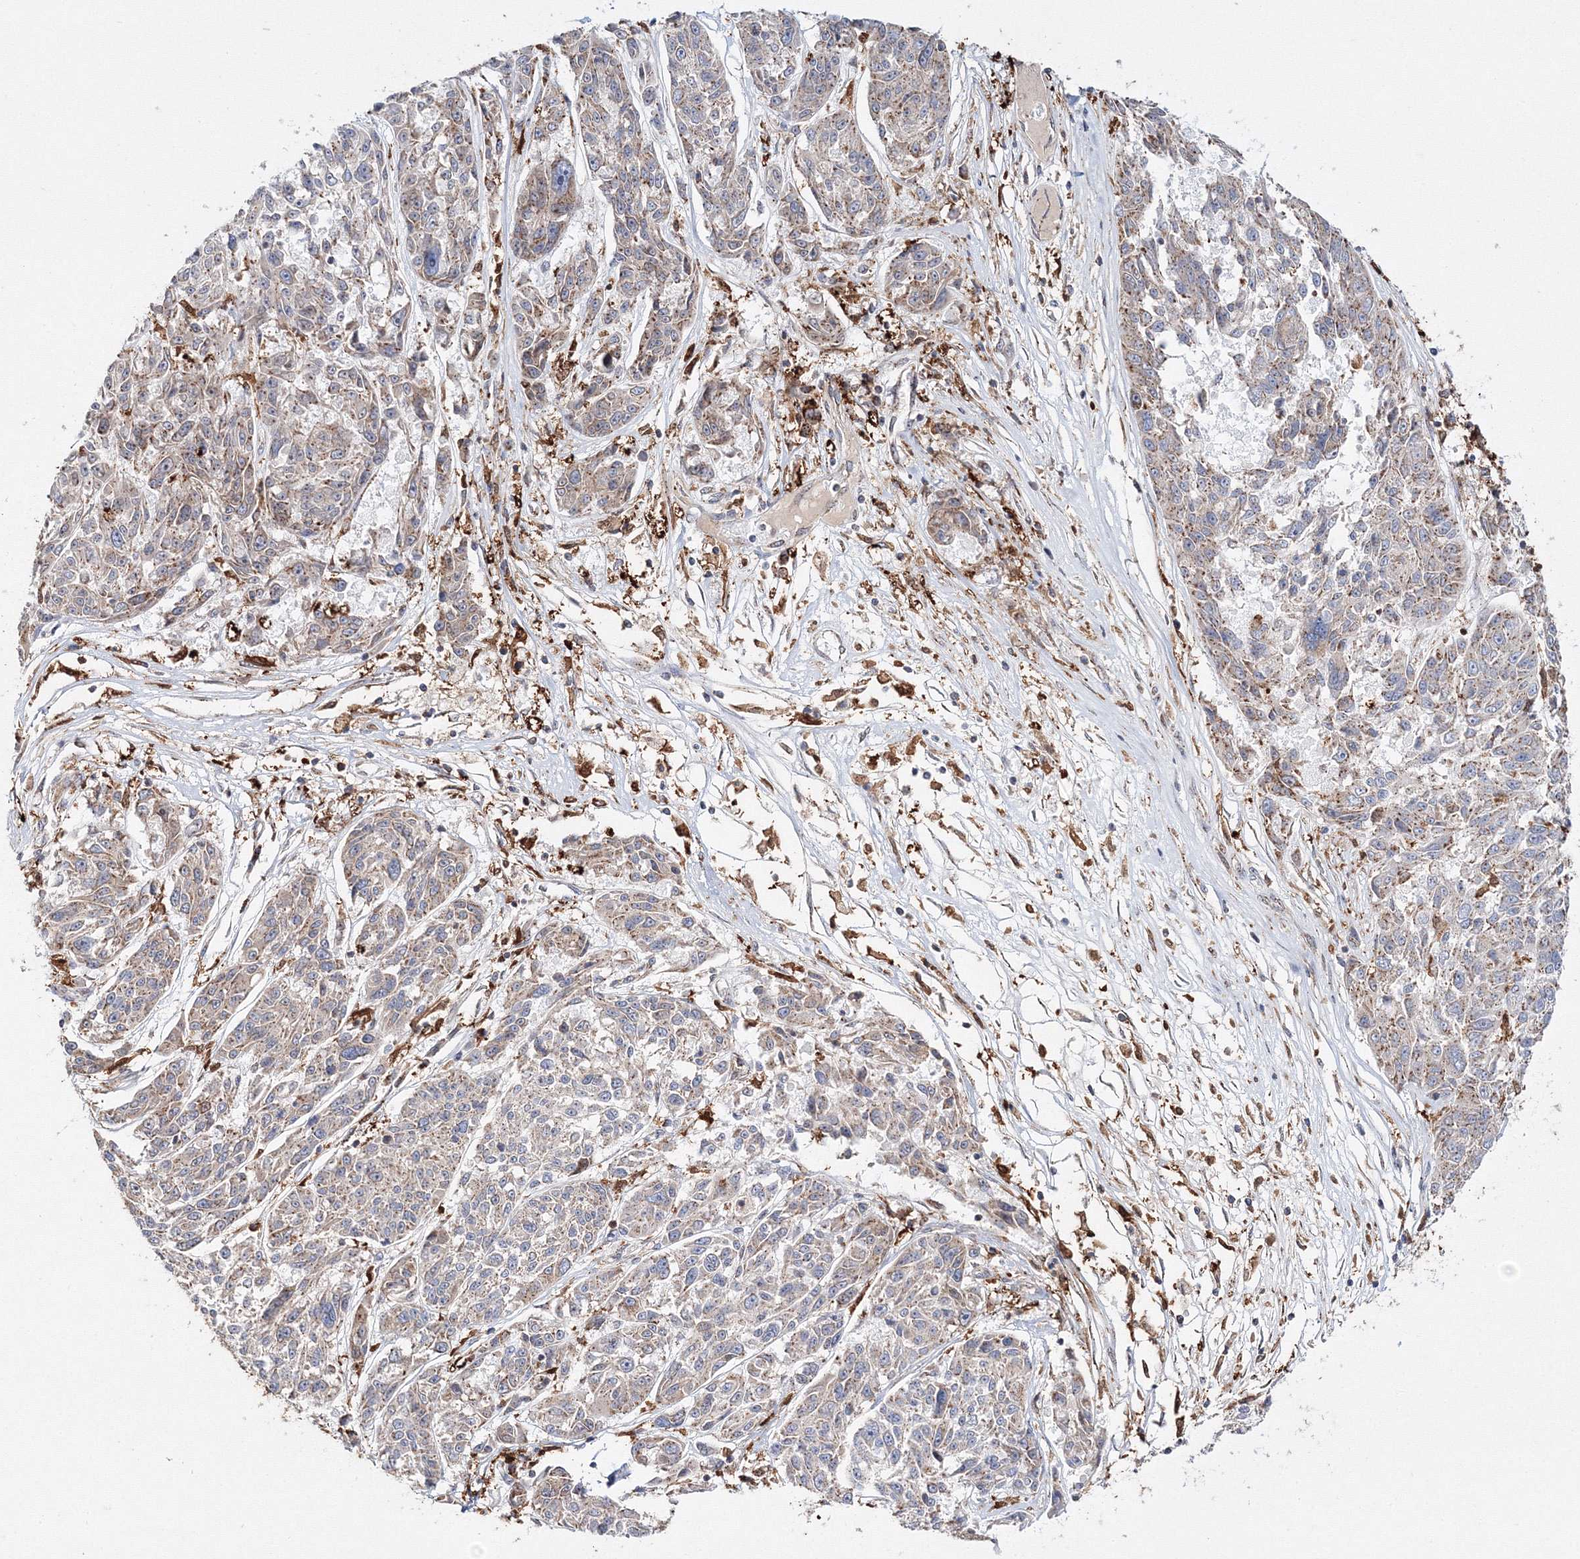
{"staining": {"intensity": "moderate", "quantity": "25%-75%", "location": "cytoplasmic/membranous"}, "tissue": "melanoma", "cell_type": "Tumor cells", "image_type": "cancer", "snomed": [{"axis": "morphology", "description": "Malignant melanoma, NOS"}, {"axis": "topography", "description": "Skin"}], "caption": "IHC of human malignant melanoma reveals medium levels of moderate cytoplasmic/membranous positivity in about 25%-75% of tumor cells.", "gene": "ARCN1", "patient": {"sex": "male", "age": 53}}